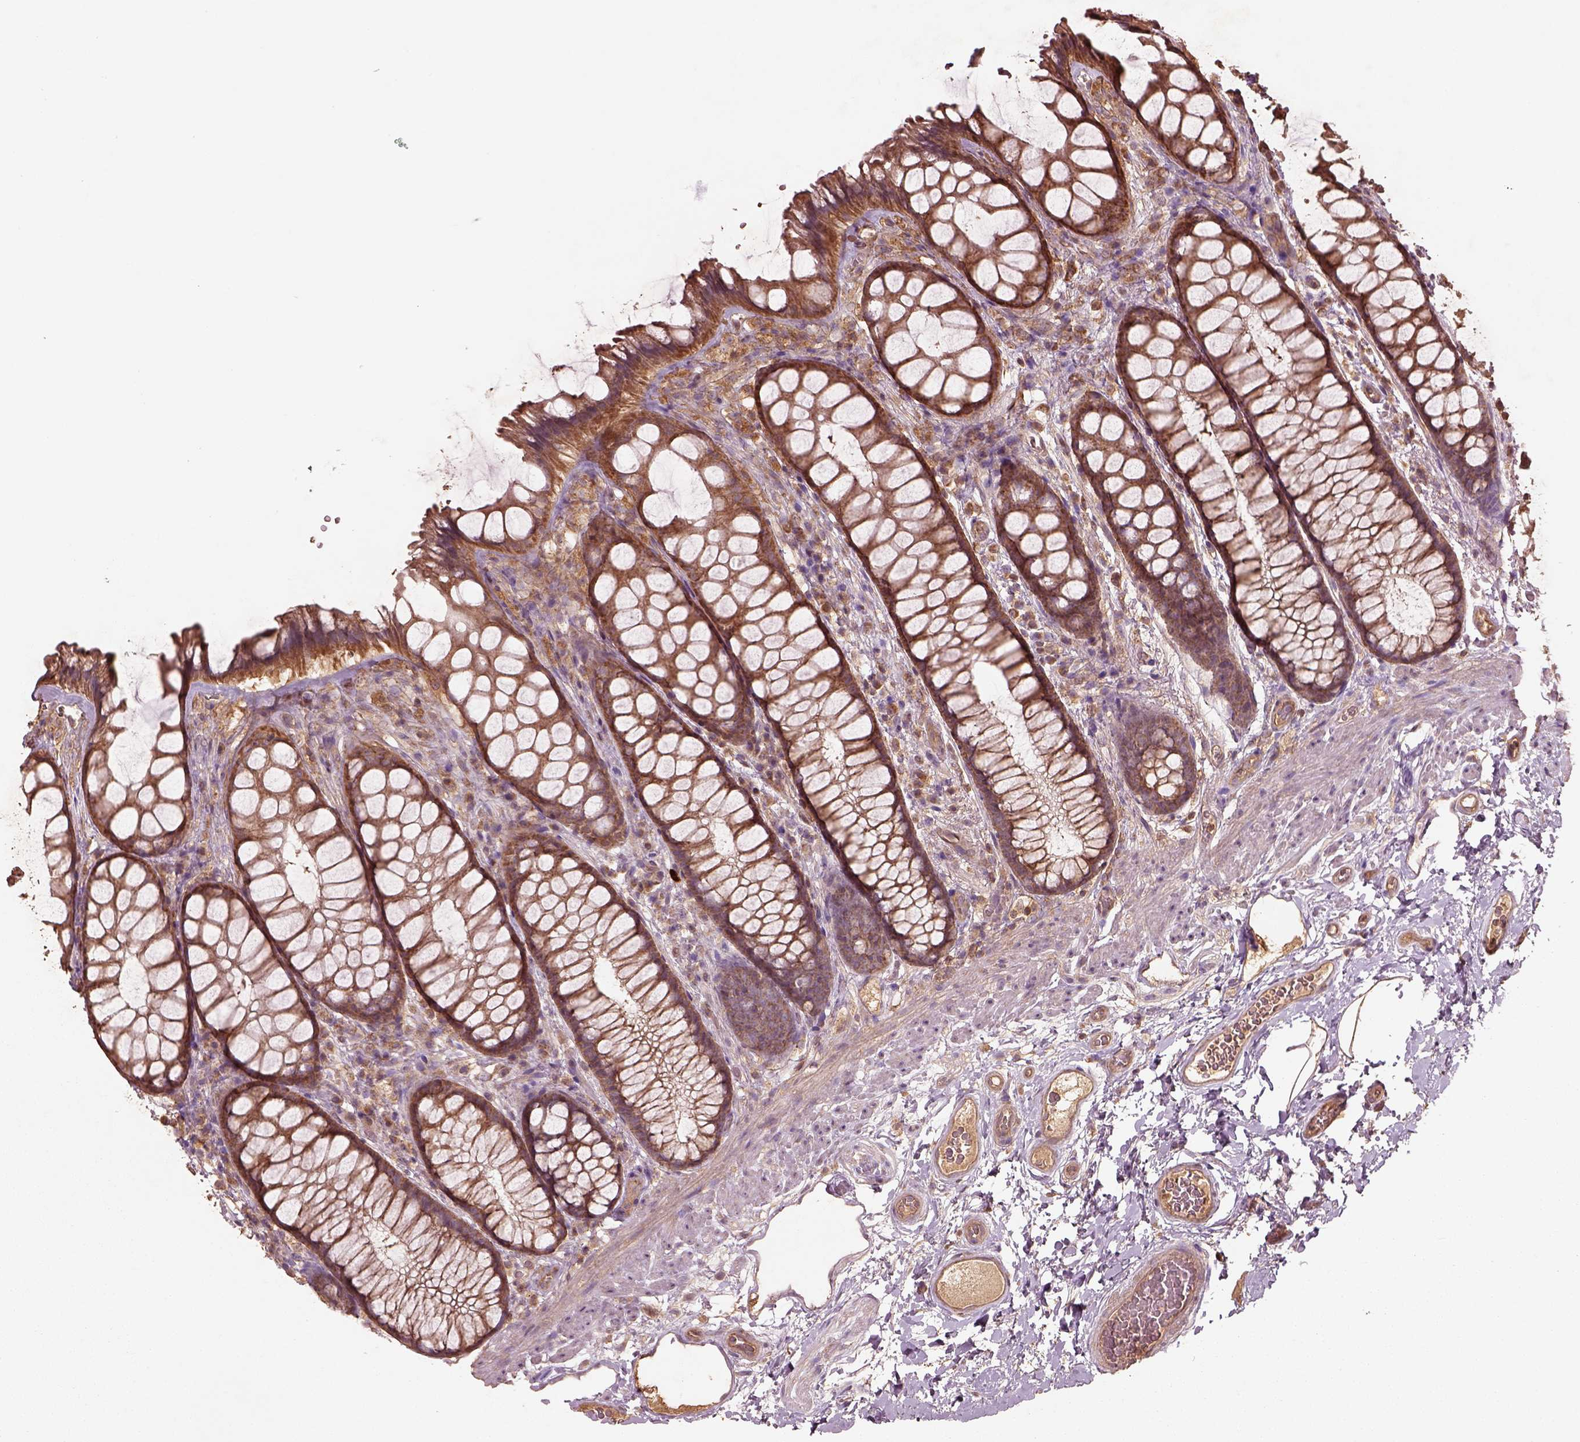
{"staining": {"intensity": "moderate", "quantity": ">75%", "location": "cytoplasmic/membranous"}, "tissue": "rectum", "cell_type": "Glandular cells", "image_type": "normal", "snomed": [{"axis": "morphology", "description": "Normal tissue, NOS"}, {"axis": "topography", "description": "Rectum"}], "caption": "Immunohistochemical staining of benign human rectum exhibits medium levels of moderate cytoplasmic/membranous positivity in approximately >75% of glandular cells.", "gene": "TRADD", "patient": {"sex": "female", "age": 62}}